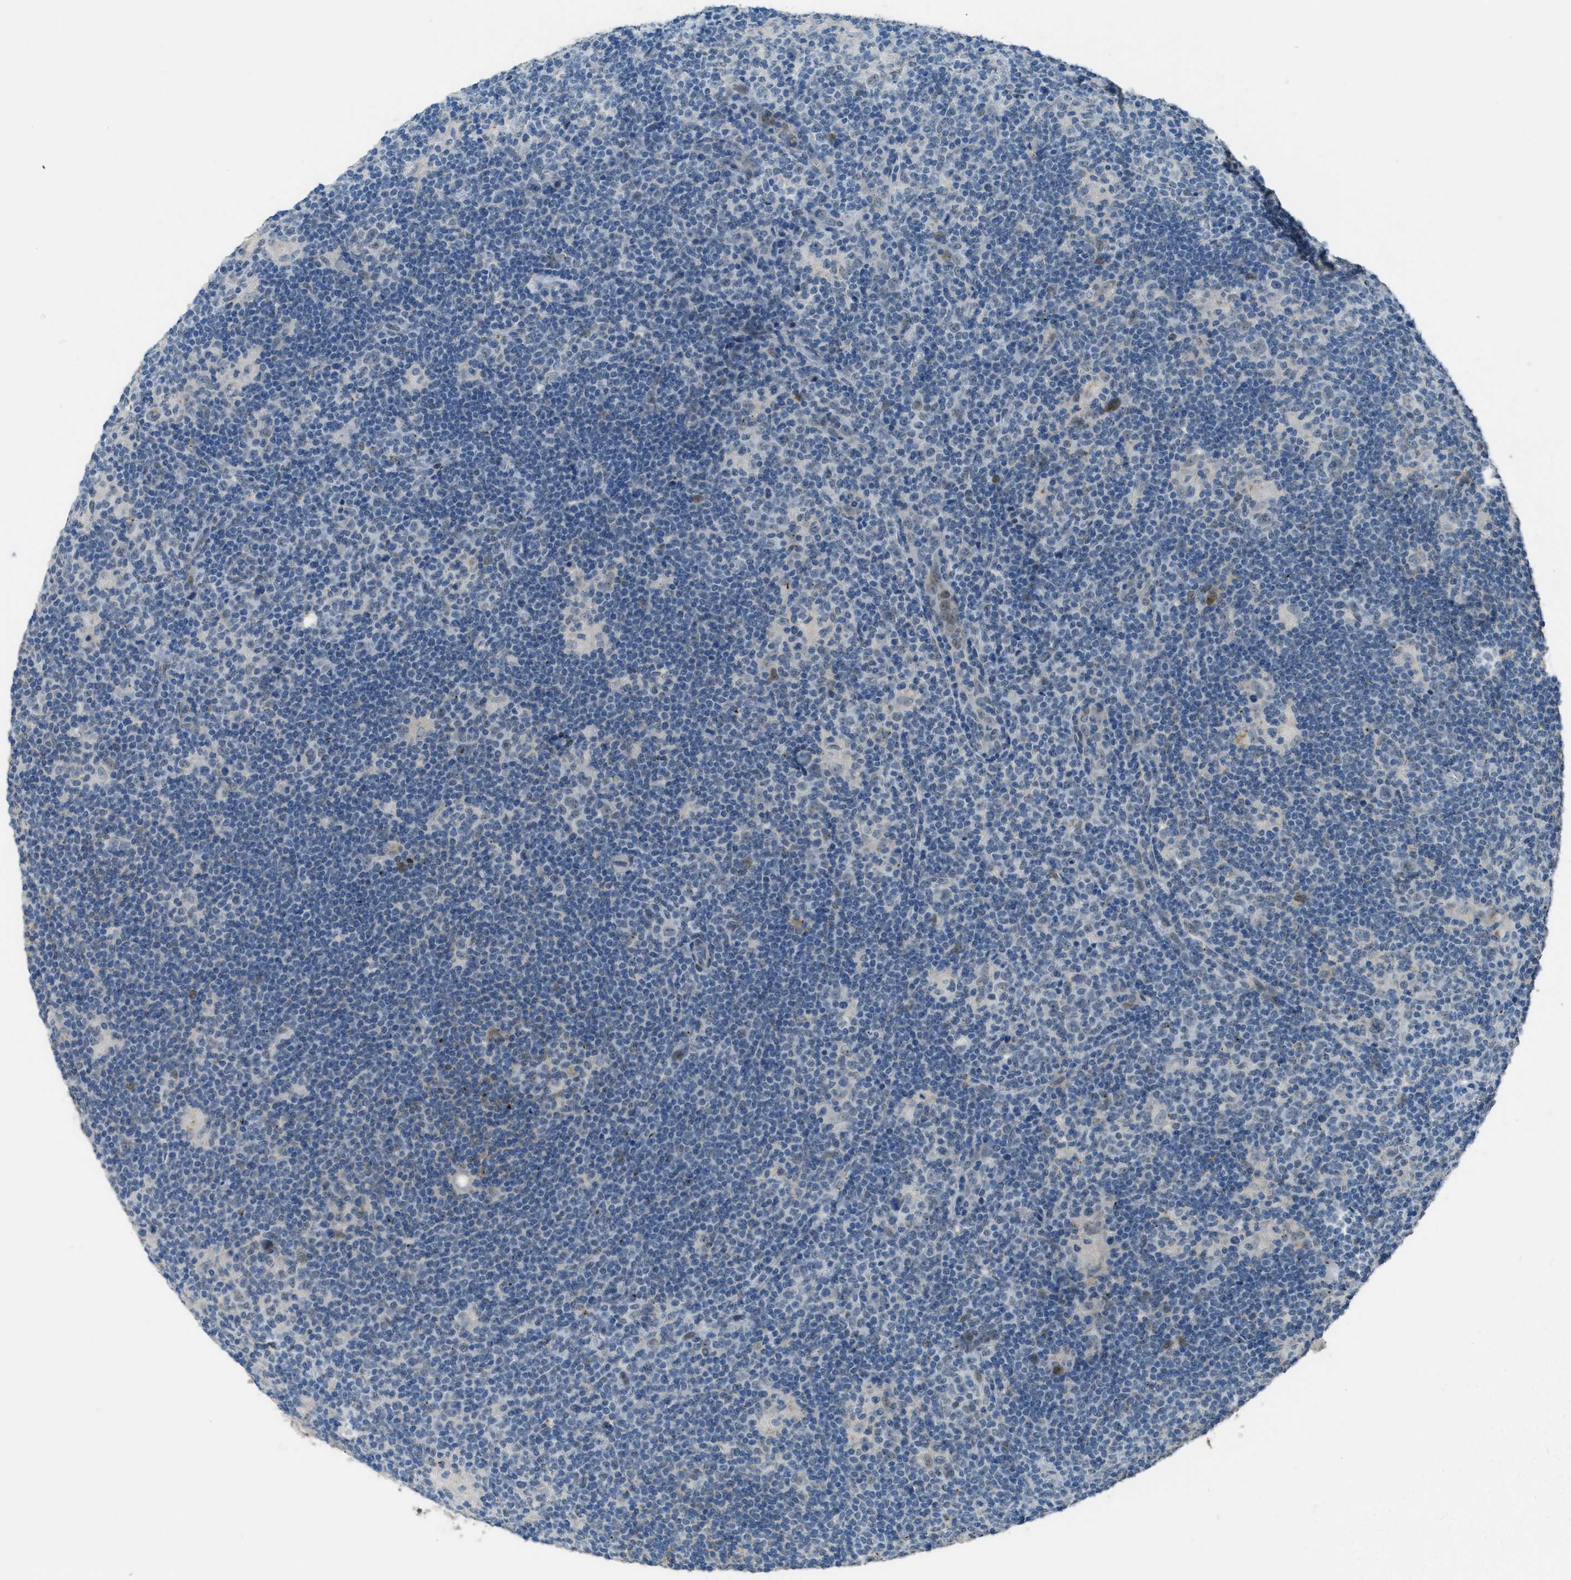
{"staining": {"intensity": "weak", "quantity": ">75%", "location": "nuclear"}, "tissue": "lymphoma", "cell_type": "Tumor cells", "image_type": "cancer", "snomed": [{"axis": "morphology", "description": "Hodgkin's disease, NOS"}, {"axis": "topography", "description": "Lymph node"}], "caption": "This is a micrograph of IHC staining of lymphoma, which shows weak positivity in the nuclear of tumor cells.", "gene": "TTC13", "patient": {"sex": "female", "age": 57}}